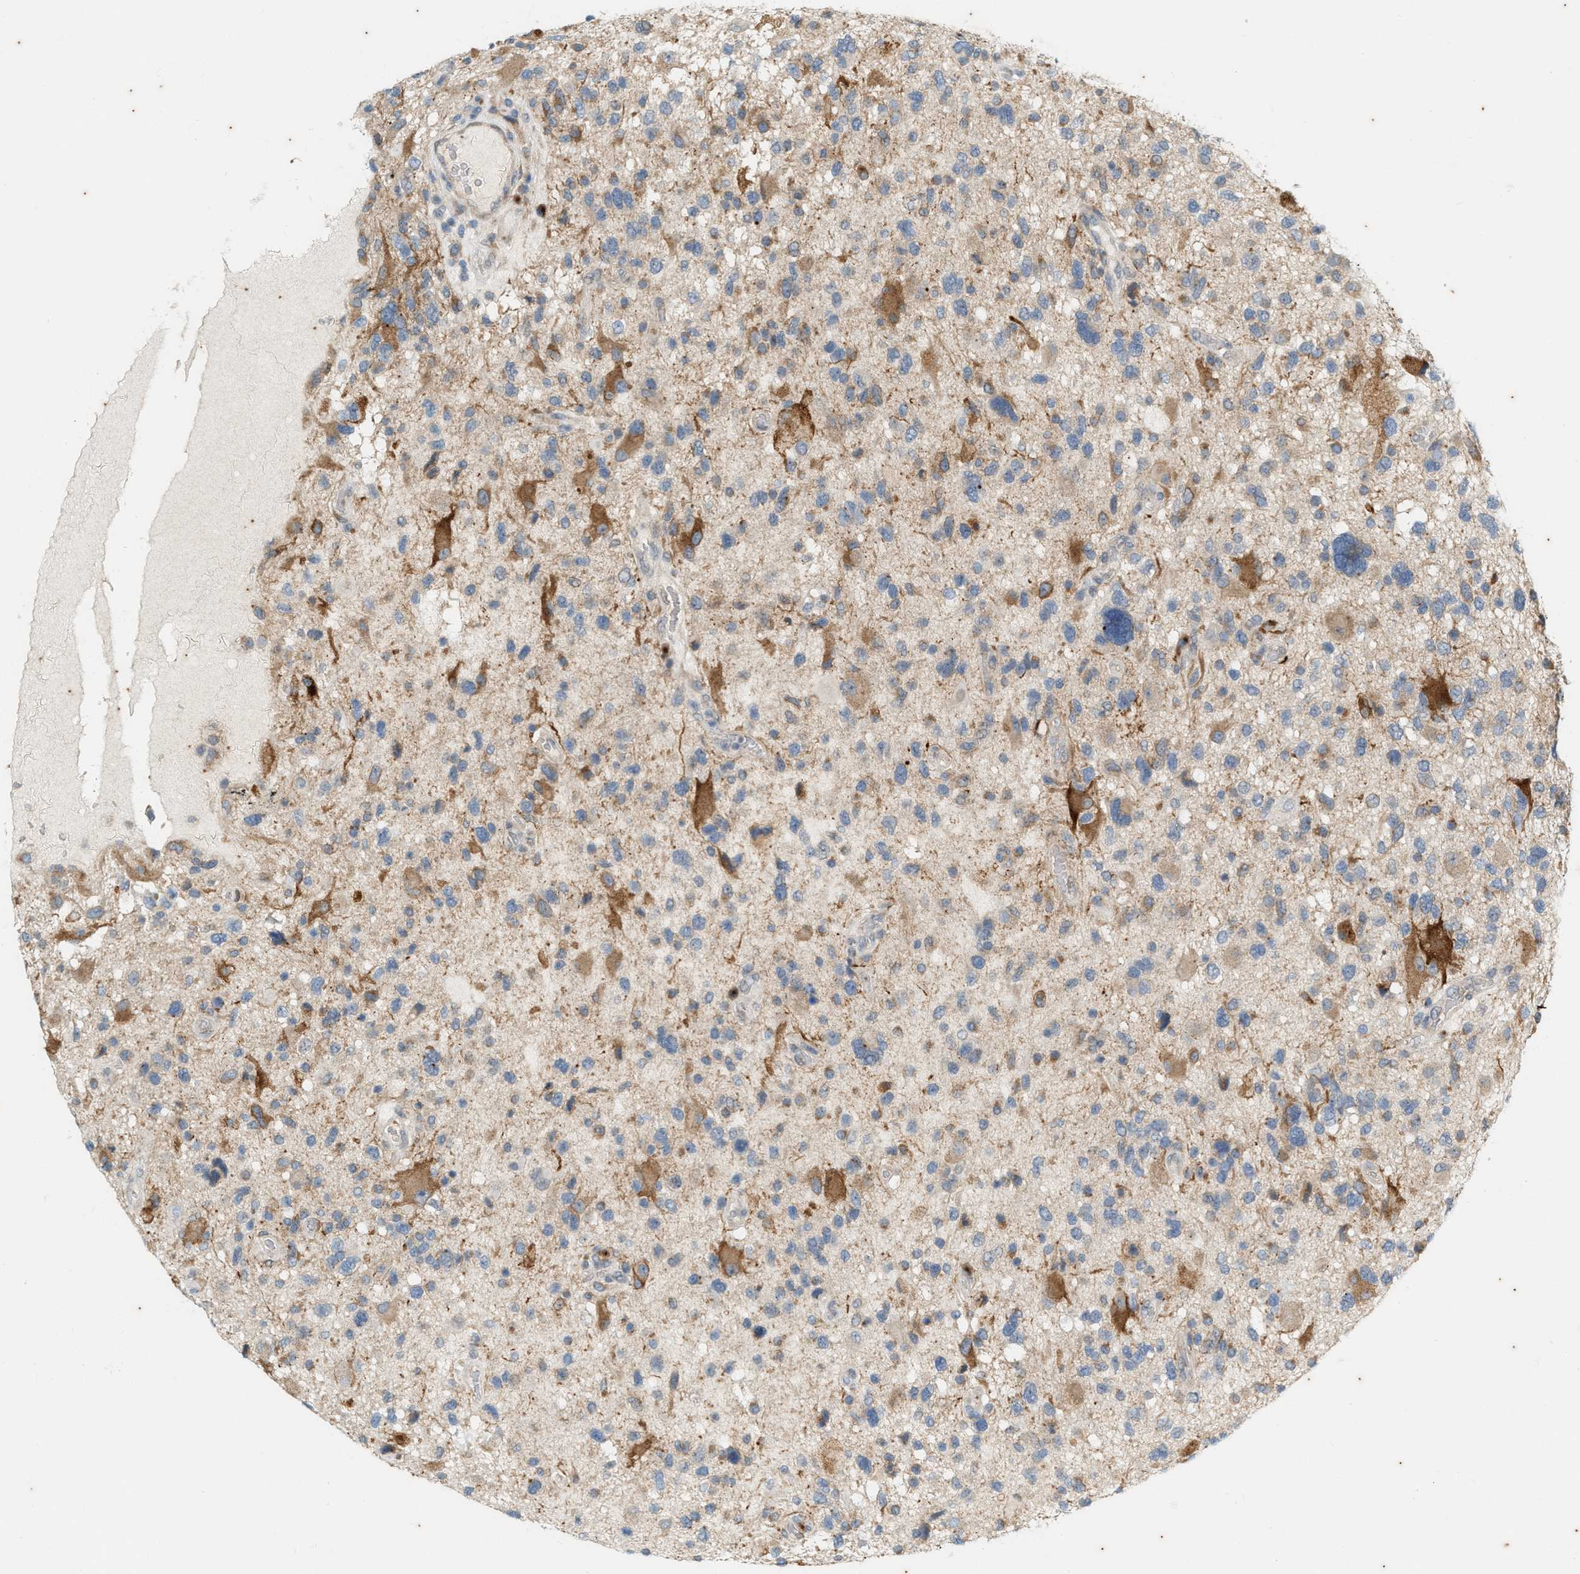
{"staining": {"intensity": "moderate", "quantity": "<25%", "location": "cytoplasmic/membranous"}, "tissue": "glioma", "cell_type": "Tumor cells", "image_type": "cancer", "snomed": [{"axis": "morphology", "description": "Glioma, malignant, High grade"}, {"axis": "topography", "description": "Brain"}], "caption": "A histopathology image showing moderate cytoplasmic/membranous expression in approximately <25% of tumor cells in glioma, as visualized by brown immunohistochemical staining.", "gene": "CHPF2", "patient": {"sex": "male", "age": 33}}